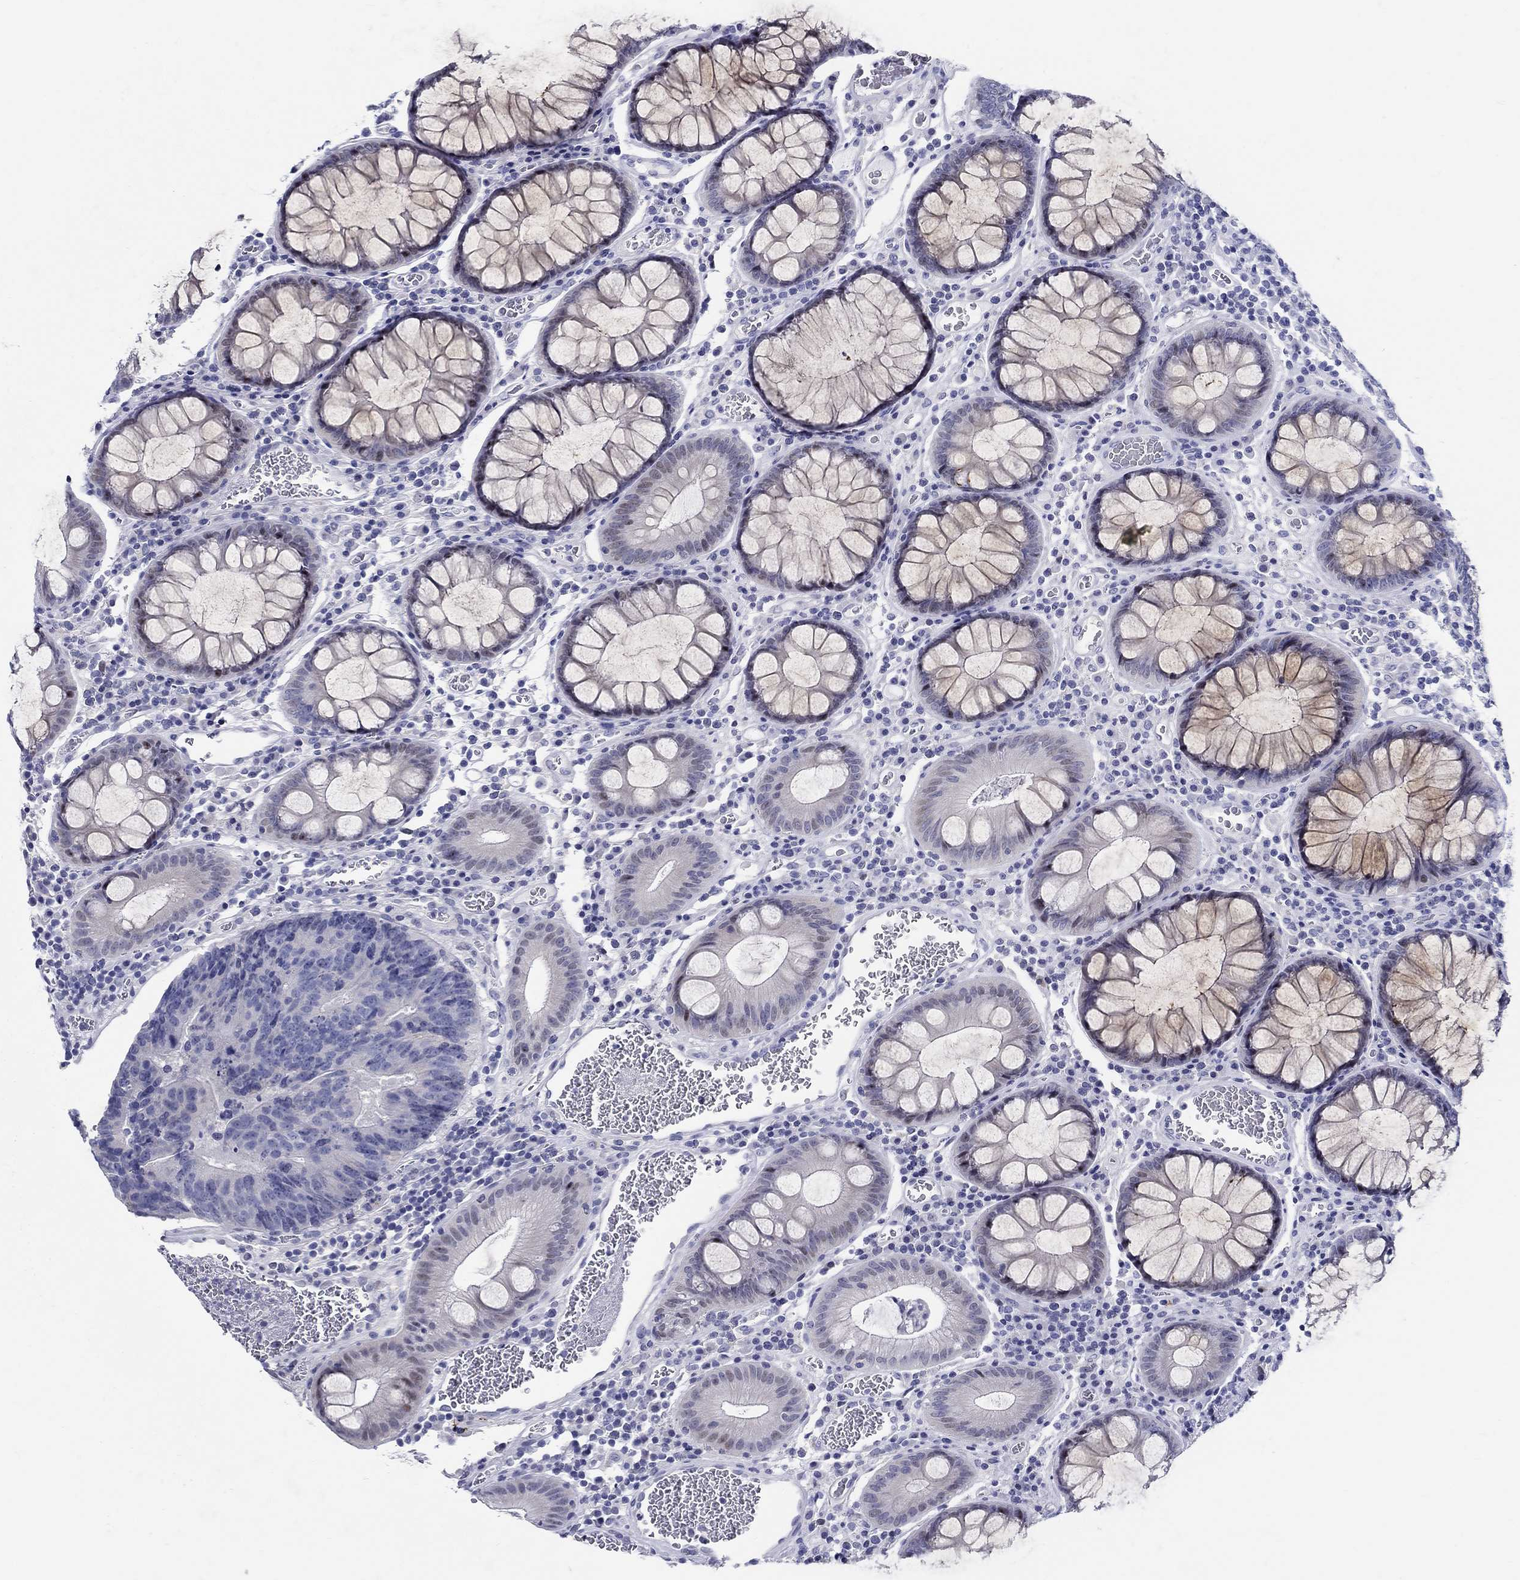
{"staining": {"intensity": "negative", "quantity": "none", "location": "none"}, "tissue": "colorectal cancer", "cell_type": "Tumor cells", "image_type": "cancer", "snomed": [{"axis": "morphology", "description": "Adenocarcinoma, NOS"}, {"axis": "topography", "description": "Colon"}], "caption": "Micrograph shows no significant protein staining in tumor cells of colorectal cancer. Nuclei are stained in blue.", "gene": "CRYGS", "patient": {"sex": "female", "age": 48}}